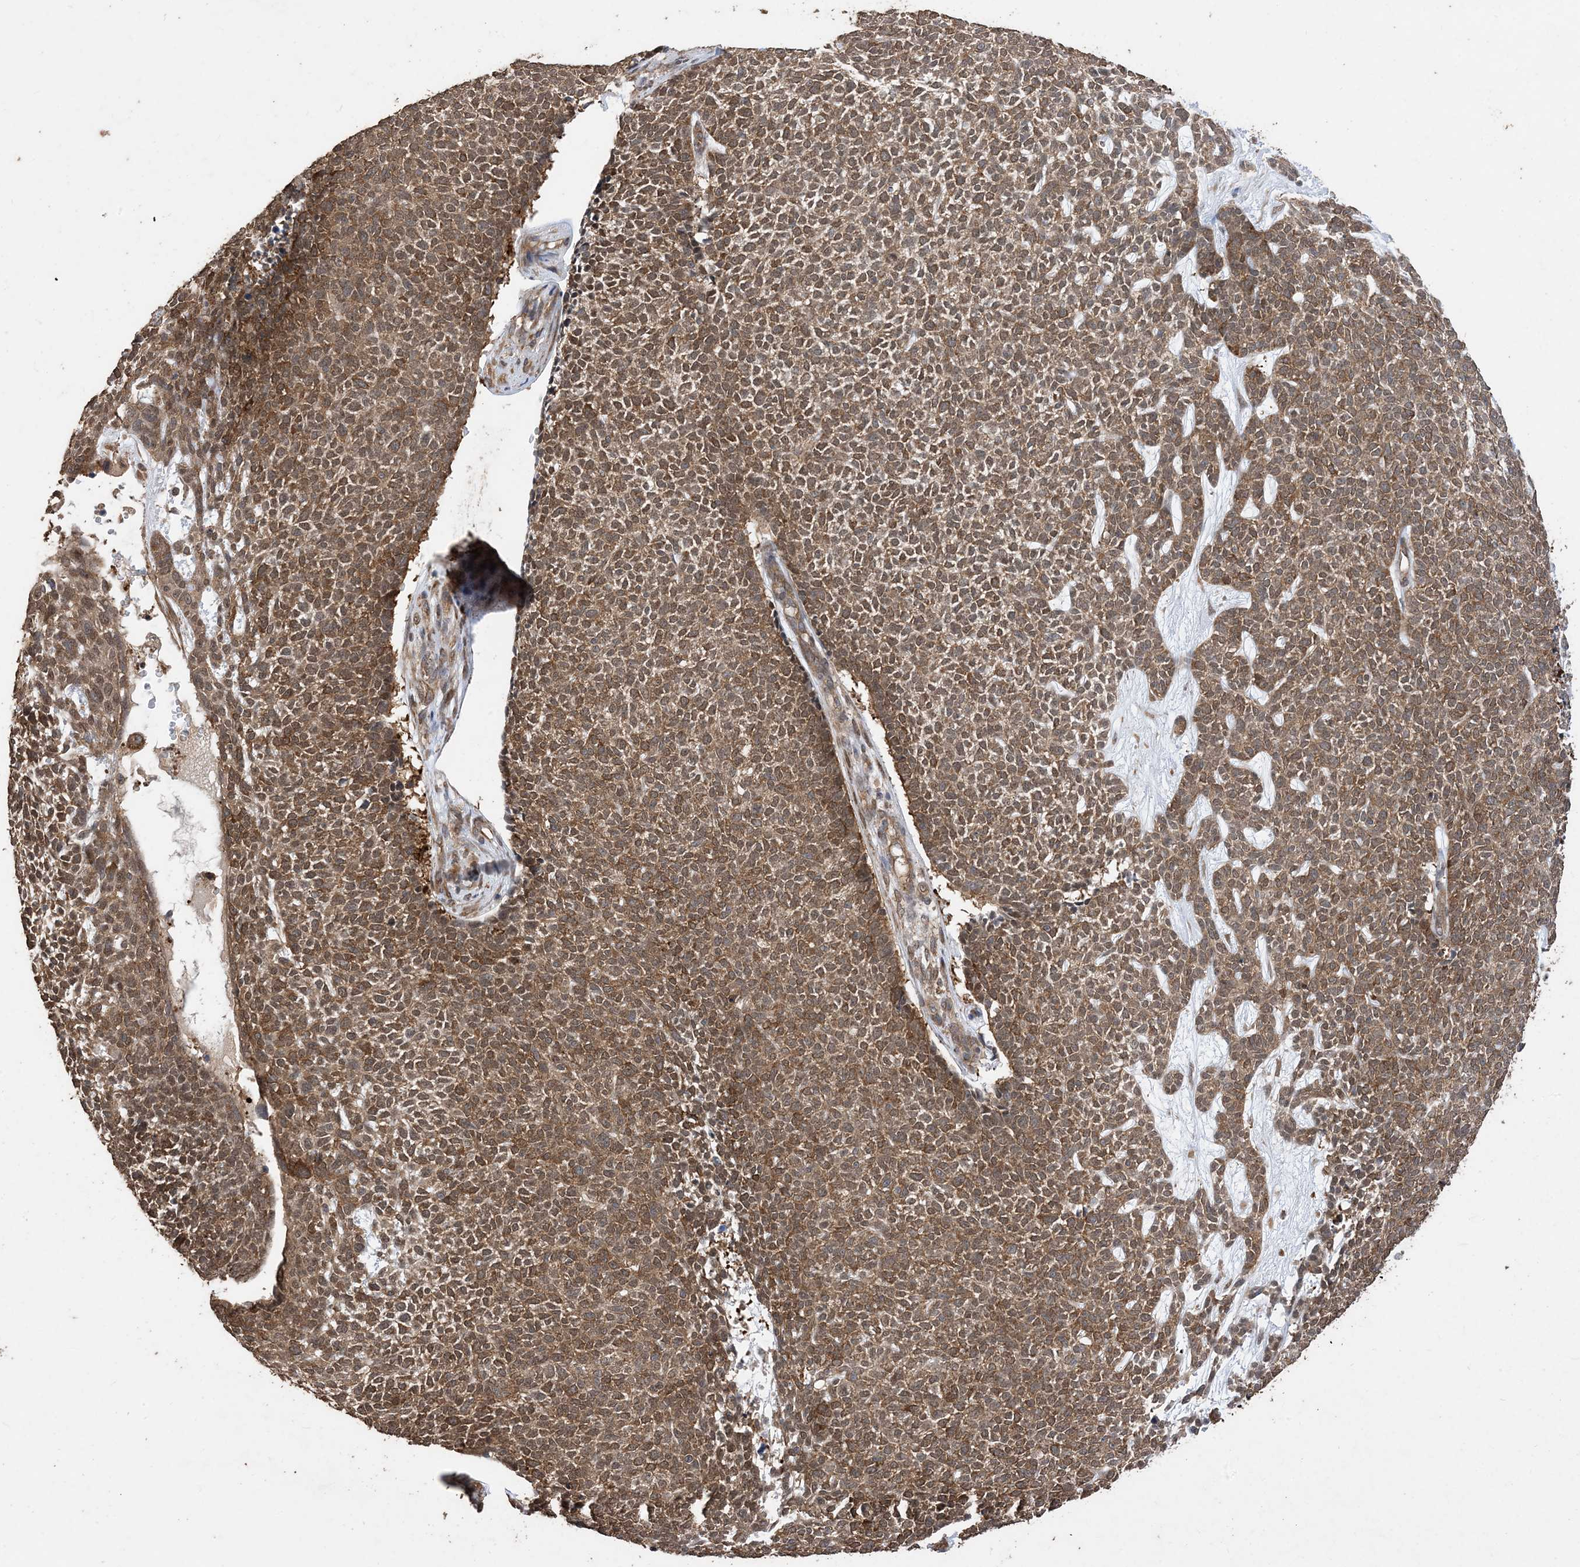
{"staining": {"intensity": "moderate", "quantity": ">75%", "location": "cytoplasmic/membranous,nuclear"}, "tissue": "skin cancer", "cell_type": "Tumor cells", "image_type": "cancer", "snomed": [{"axis": "morphology", "description": "Basal cell carcinoma"}, {"axis": "topography", "description": "Skin"}], "caption": "Protein expression analysis of human skin cancer reveals moderate cytoplasmic/membranous and nuclear expression in approximately >75% of tumor cells.", "gene": "ZKSCAN5", "patient": {"sex": "female", "age": 84}}